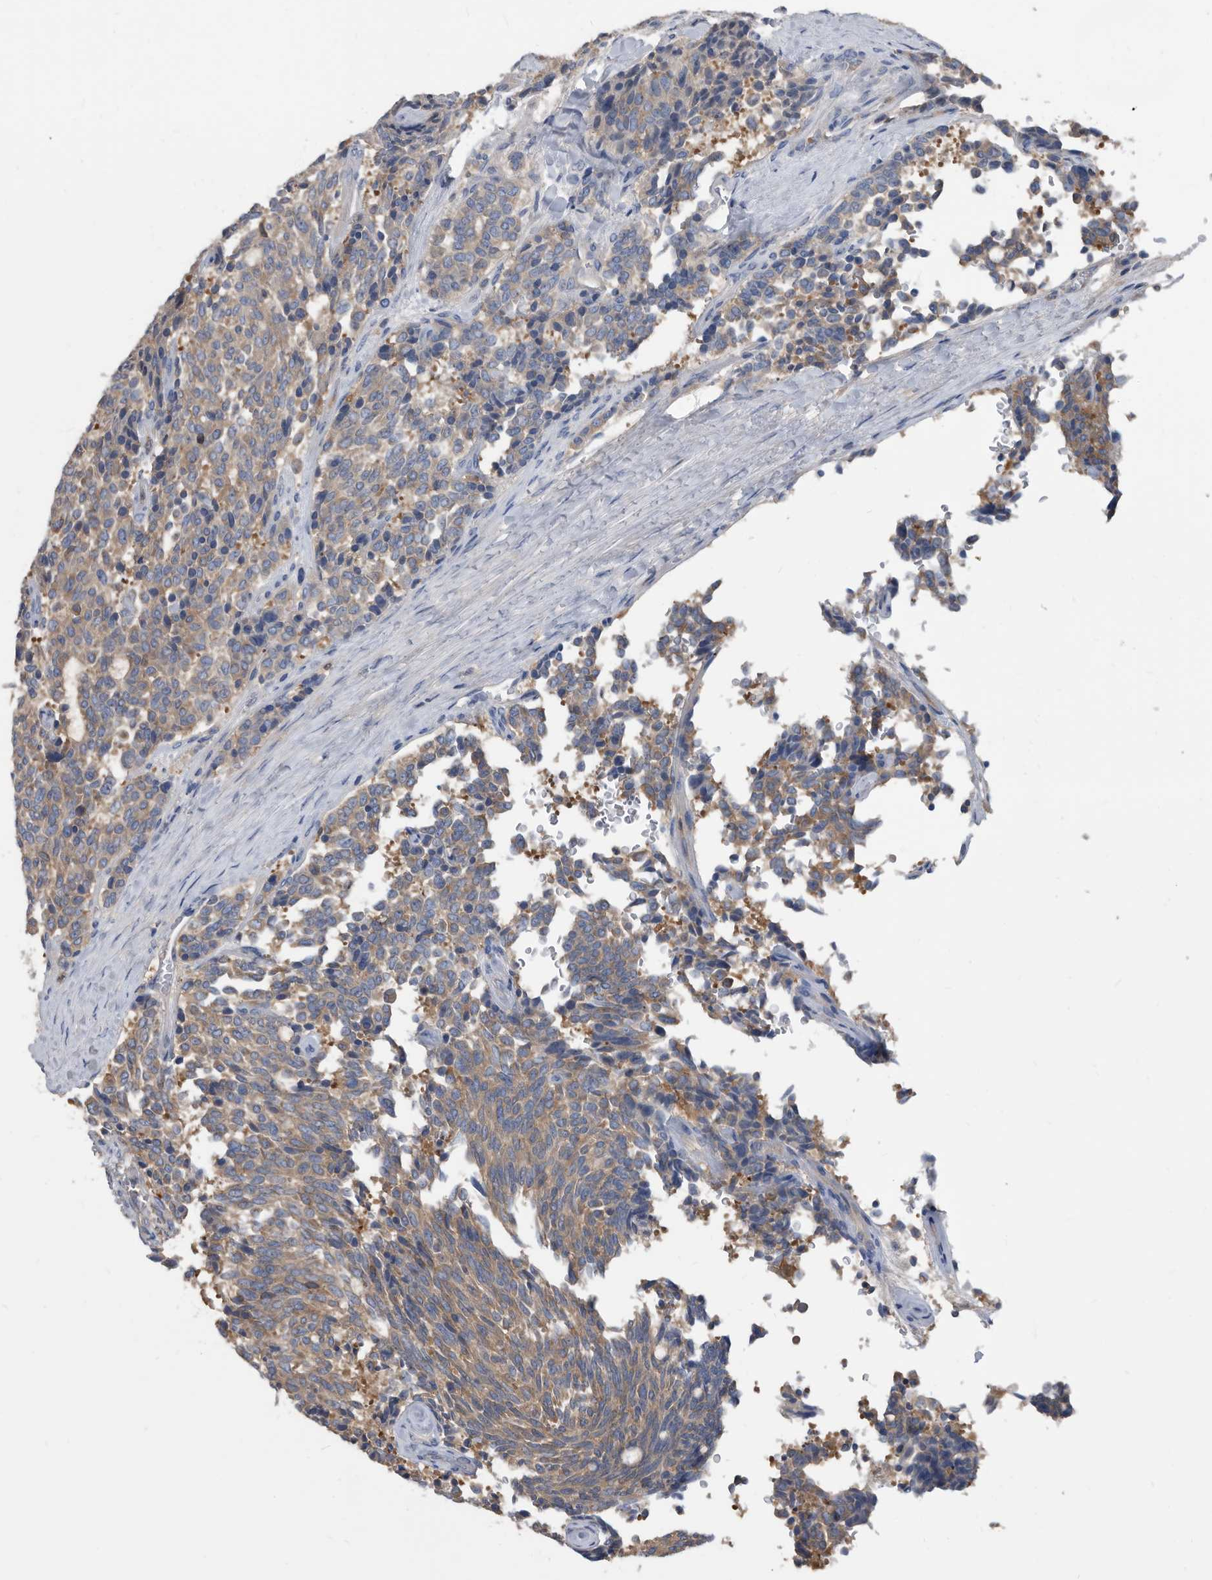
{"staining": {"intensity": "weak", "quantity": ">75%", "location": "cytoplasmic/membranous"}, "tissue": "carcinoid", "cell_type": "Tumor cells", "image_type": "cancer", "snomed": [{"axis": "morphology", "description": "Carcinoid, malignant, NOS"}, {"axis": "topography", "description": "Pancreas"}], "caption": "Protein analysis of carcinoid tissue shows weak cytoplasmic/membranous positivity in approximately >75% of tumor cells.", "gene": "APEH", "patient": {"sex": "female", "age": 54}}